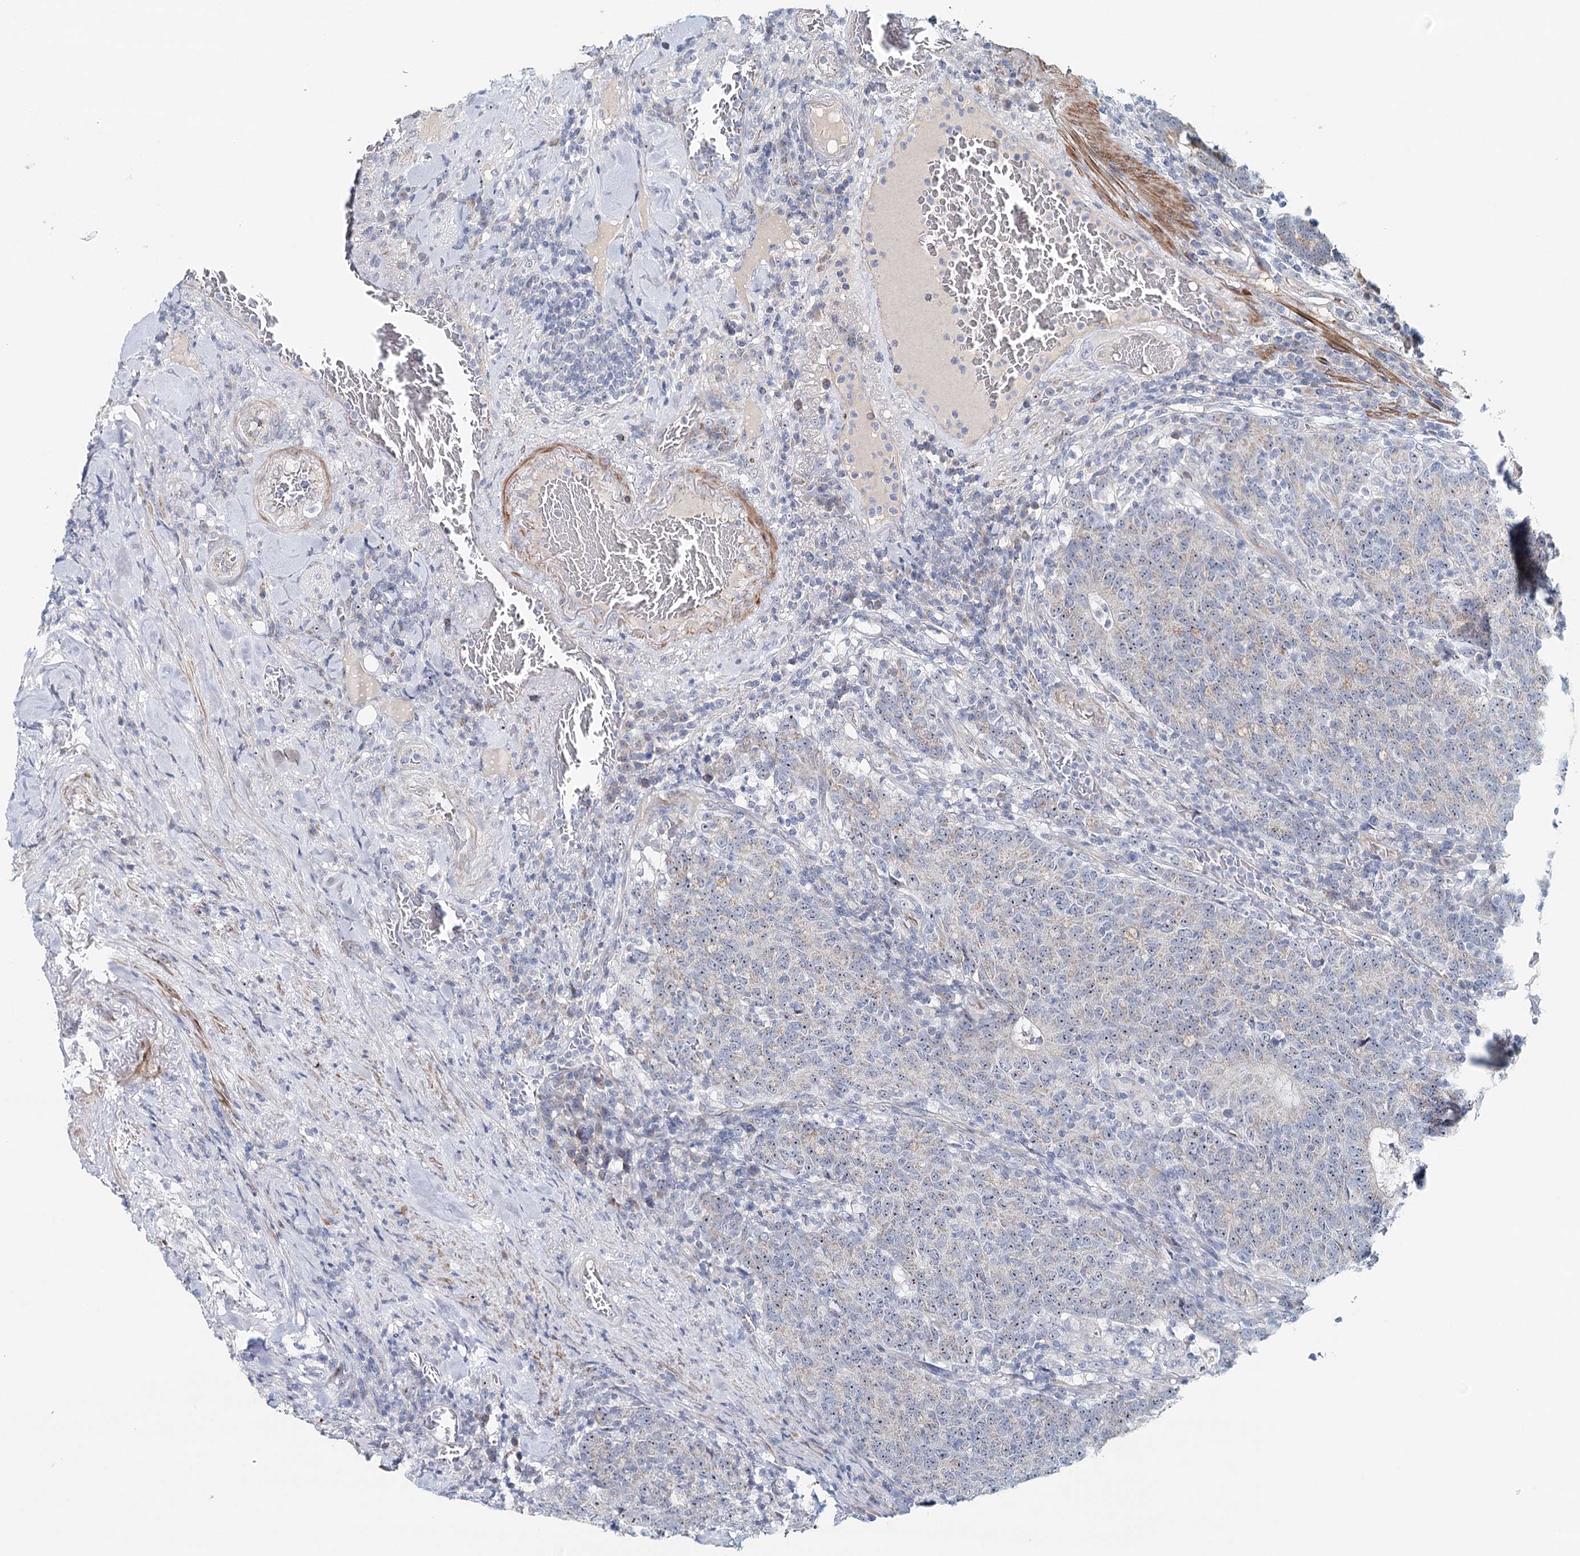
{"staining": {"intensity": "weak", "quantity": "<25%", "location": "cytoplasmic/membranous,nuclear"}, "tissue": "colorectal cancer", "cell_type": "Tumor cells", "image_type": "cancer", "snomed": [{"axis": "morphology", "description": "Normal tissue, NOS"}, {"axis": "morphology", "description": "Adenocarcinoma, NOS"}, {"axis": "topography", "description": "Colon"}], "caption": "High magnification brightfield microscopy of colorectal cancer stained with DAB (brown) and counterstained with hematoxylin (blue): tumor cells show no significant expression.", "gene": "RBM43", "patient": {"sex": "female", "age": 75}}